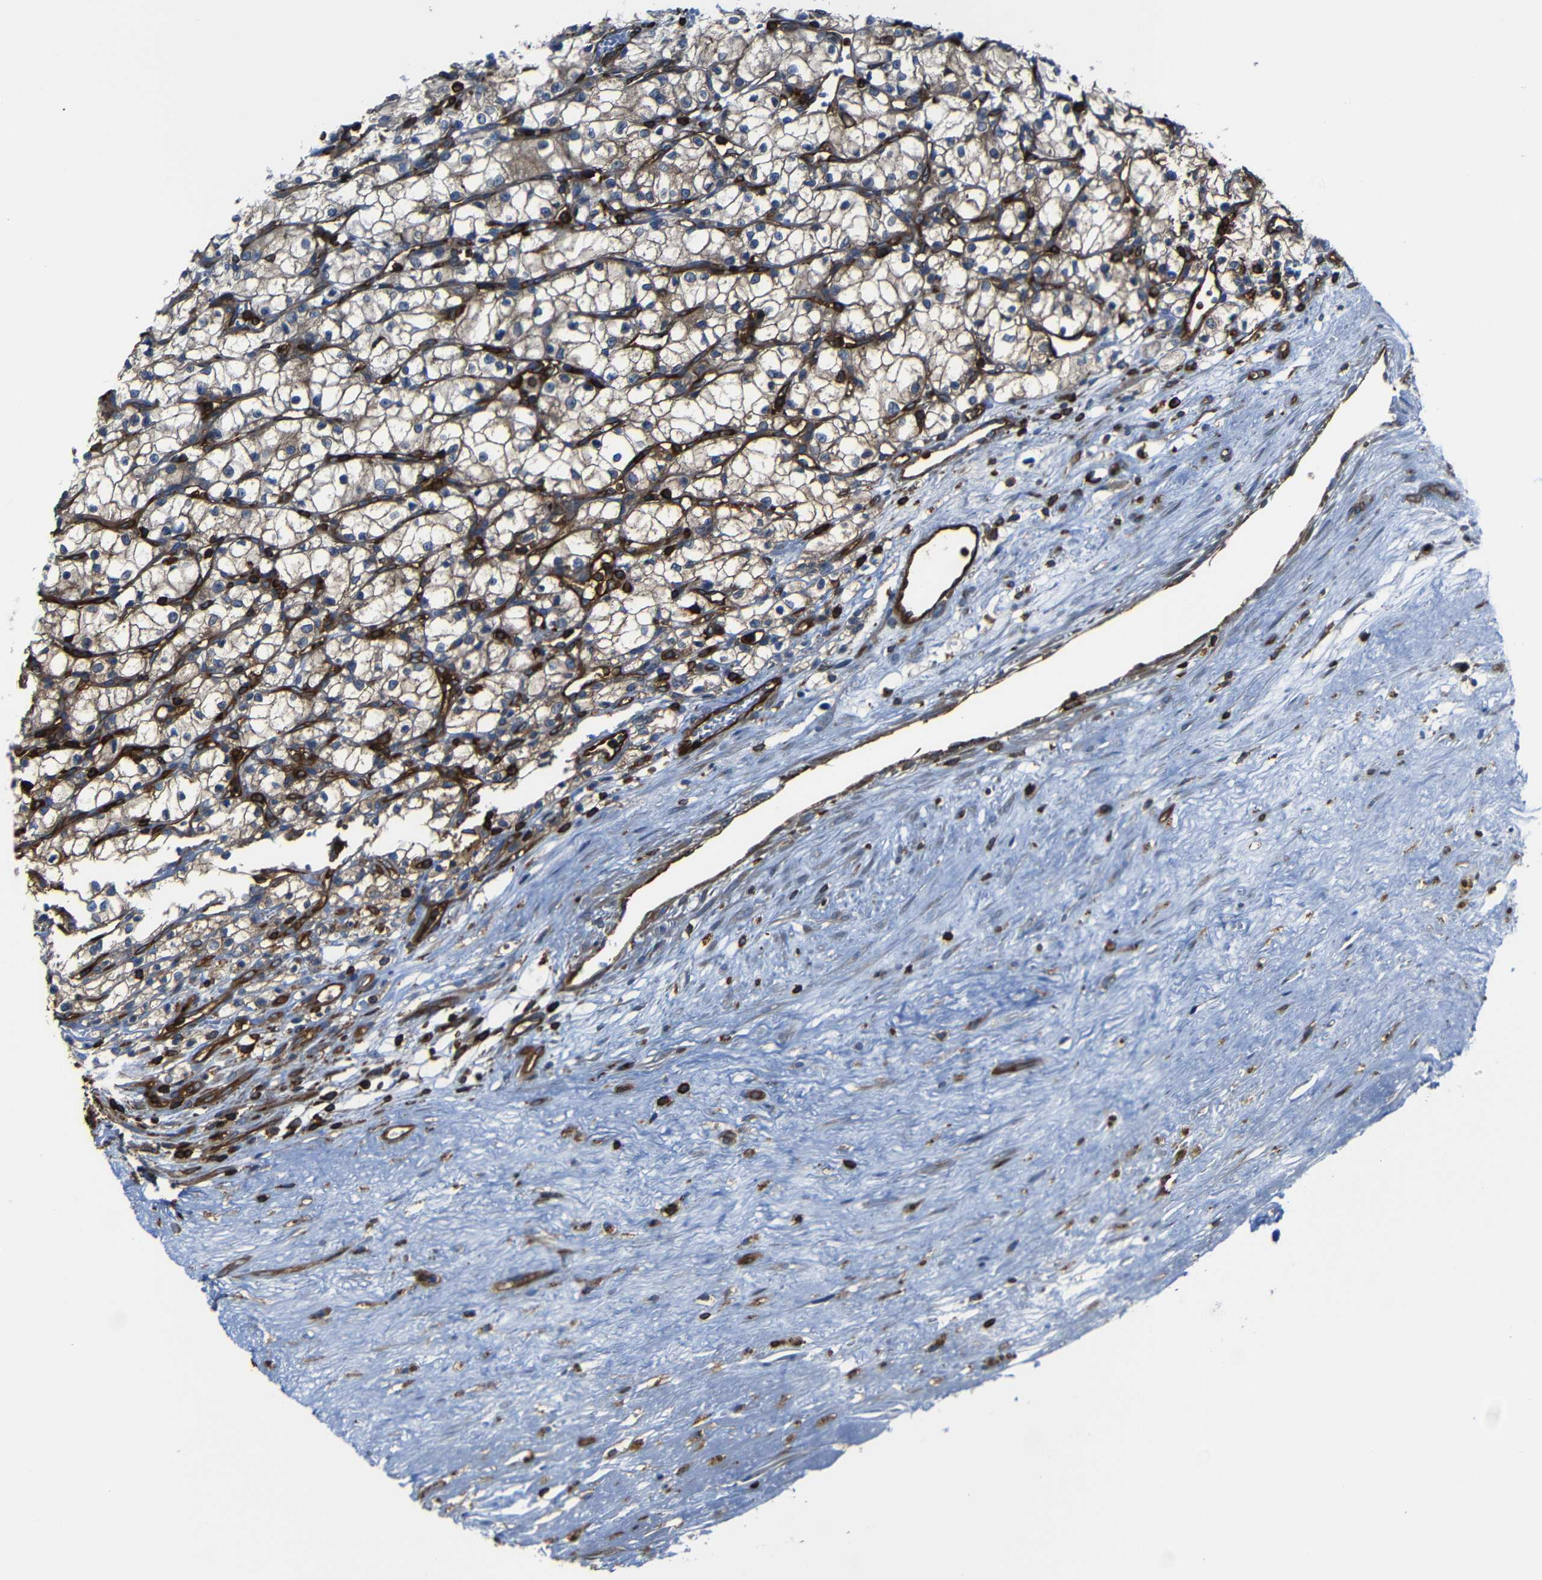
{"staining": {"intensity": "weak", "quantity": "<25%", "location": "cytoplasmic/membranous"}, "tissue": "renal cancer", "cell_type": "Tumor cells", "image_type": "cancer", "snomed": [{"axis": "morphology", "description": "Normal tissue, NOS"}, {"axis": "morphology", "description": "Adenocarcinoma, NOS"}, {"axis": "topography", "description": "Kidney"}], "caption": "This is an immunohistochemistry (IHC) micrograph of human renal adenocarcinoma. There is no positivity in tumor cells.", "gene": "ARHGEF1", "patient": {"sex": "male", "age": 59}}